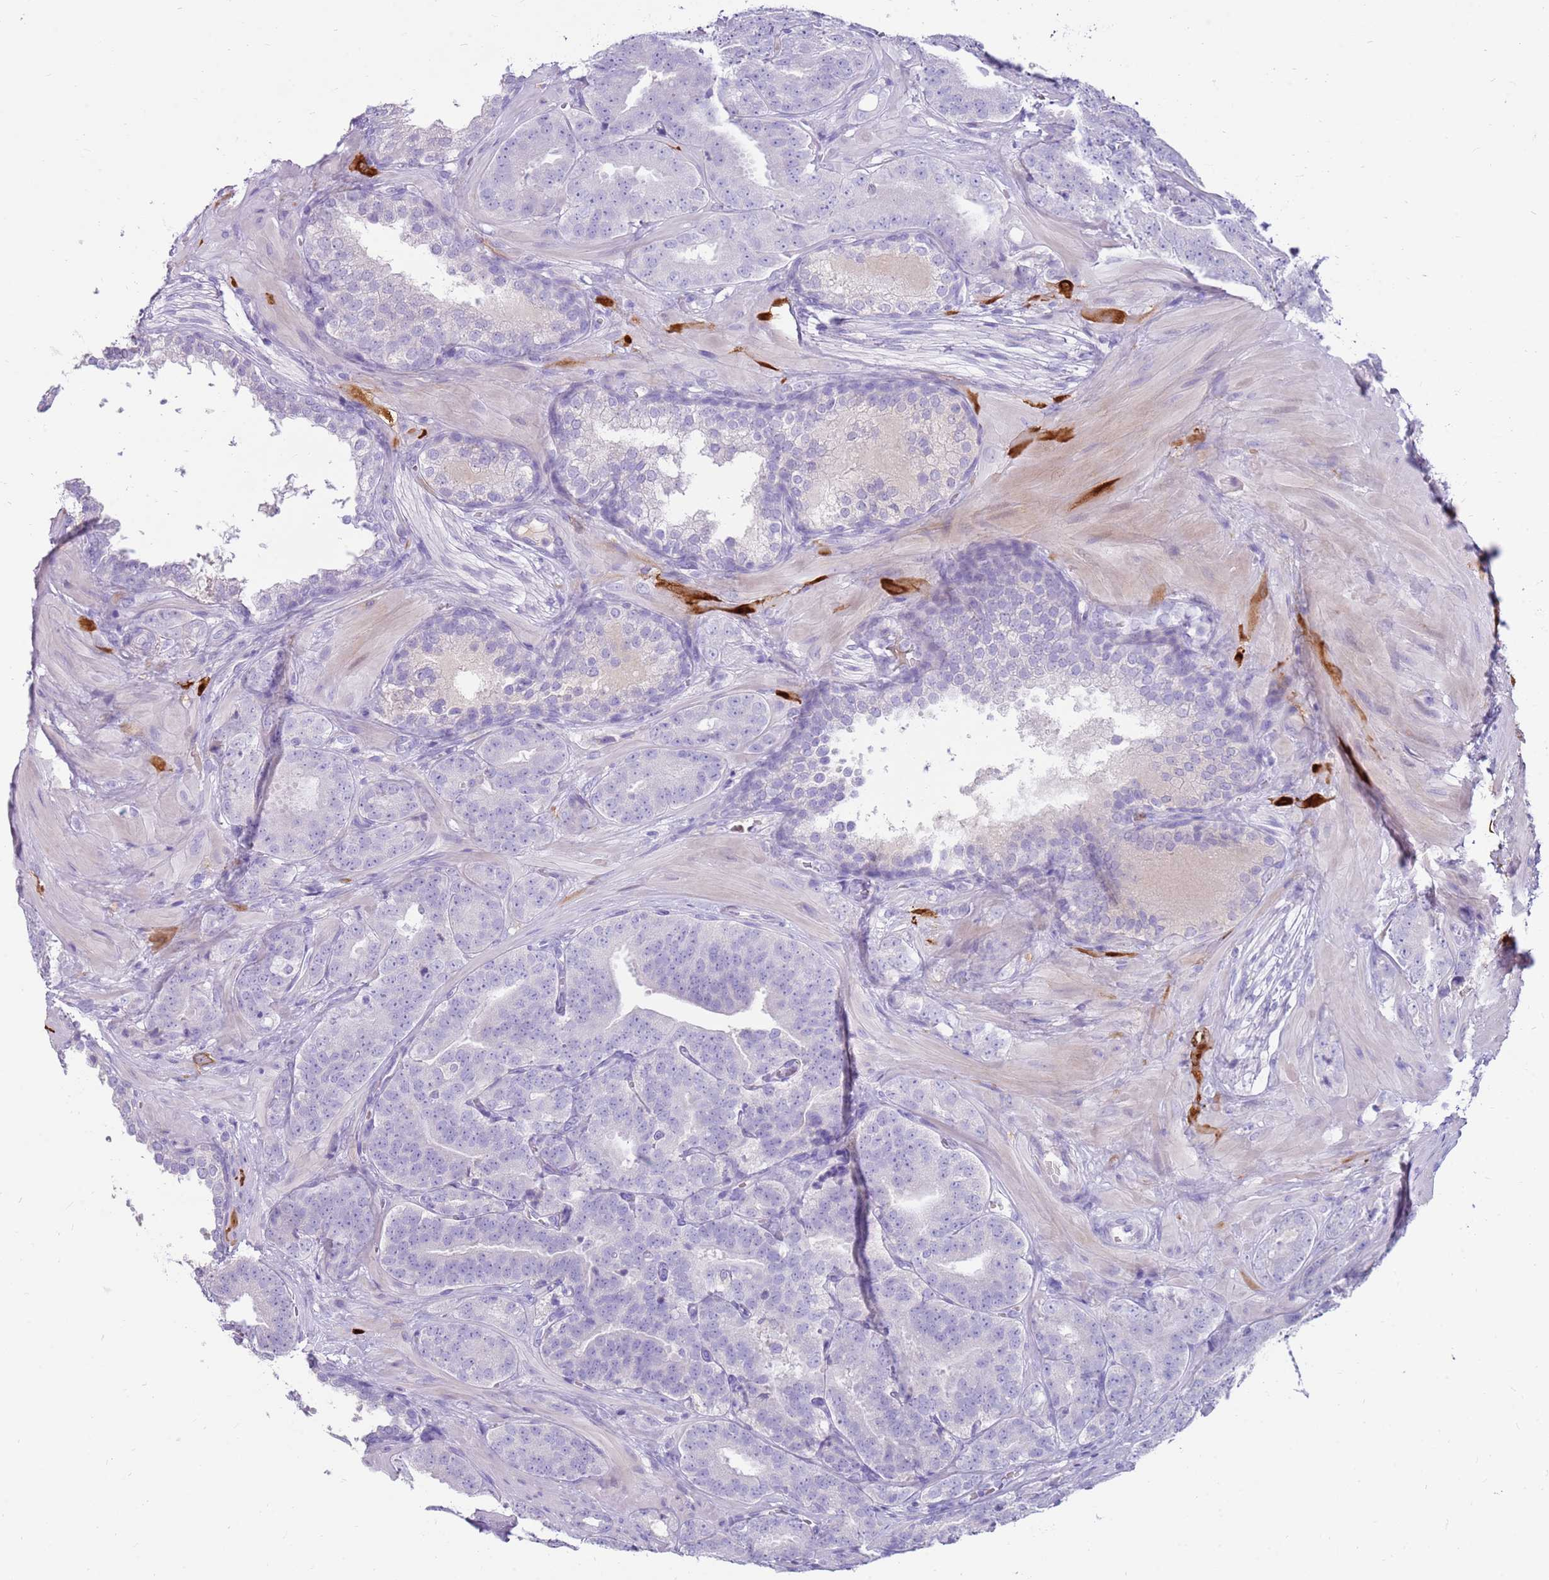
{"staining": {"intensity": "negative", "quantity": "none", "location": "none"}, "tissue": "prostate cancer", "cell_type": "Tumor cells", "image_type": "cancer", "snomed": [{"axis": "morphology", "description": "Adenocarcinoma, High grade"}, {"axis": "topography", "description": "Prostate"}], "caption": "The immunohistochemistry (IHC) micrograph has no significant positivity in tumor cells of prostate cancer tissue.", "gene": "EVPLL", "patient": {"sex": "male", "age": 63}}